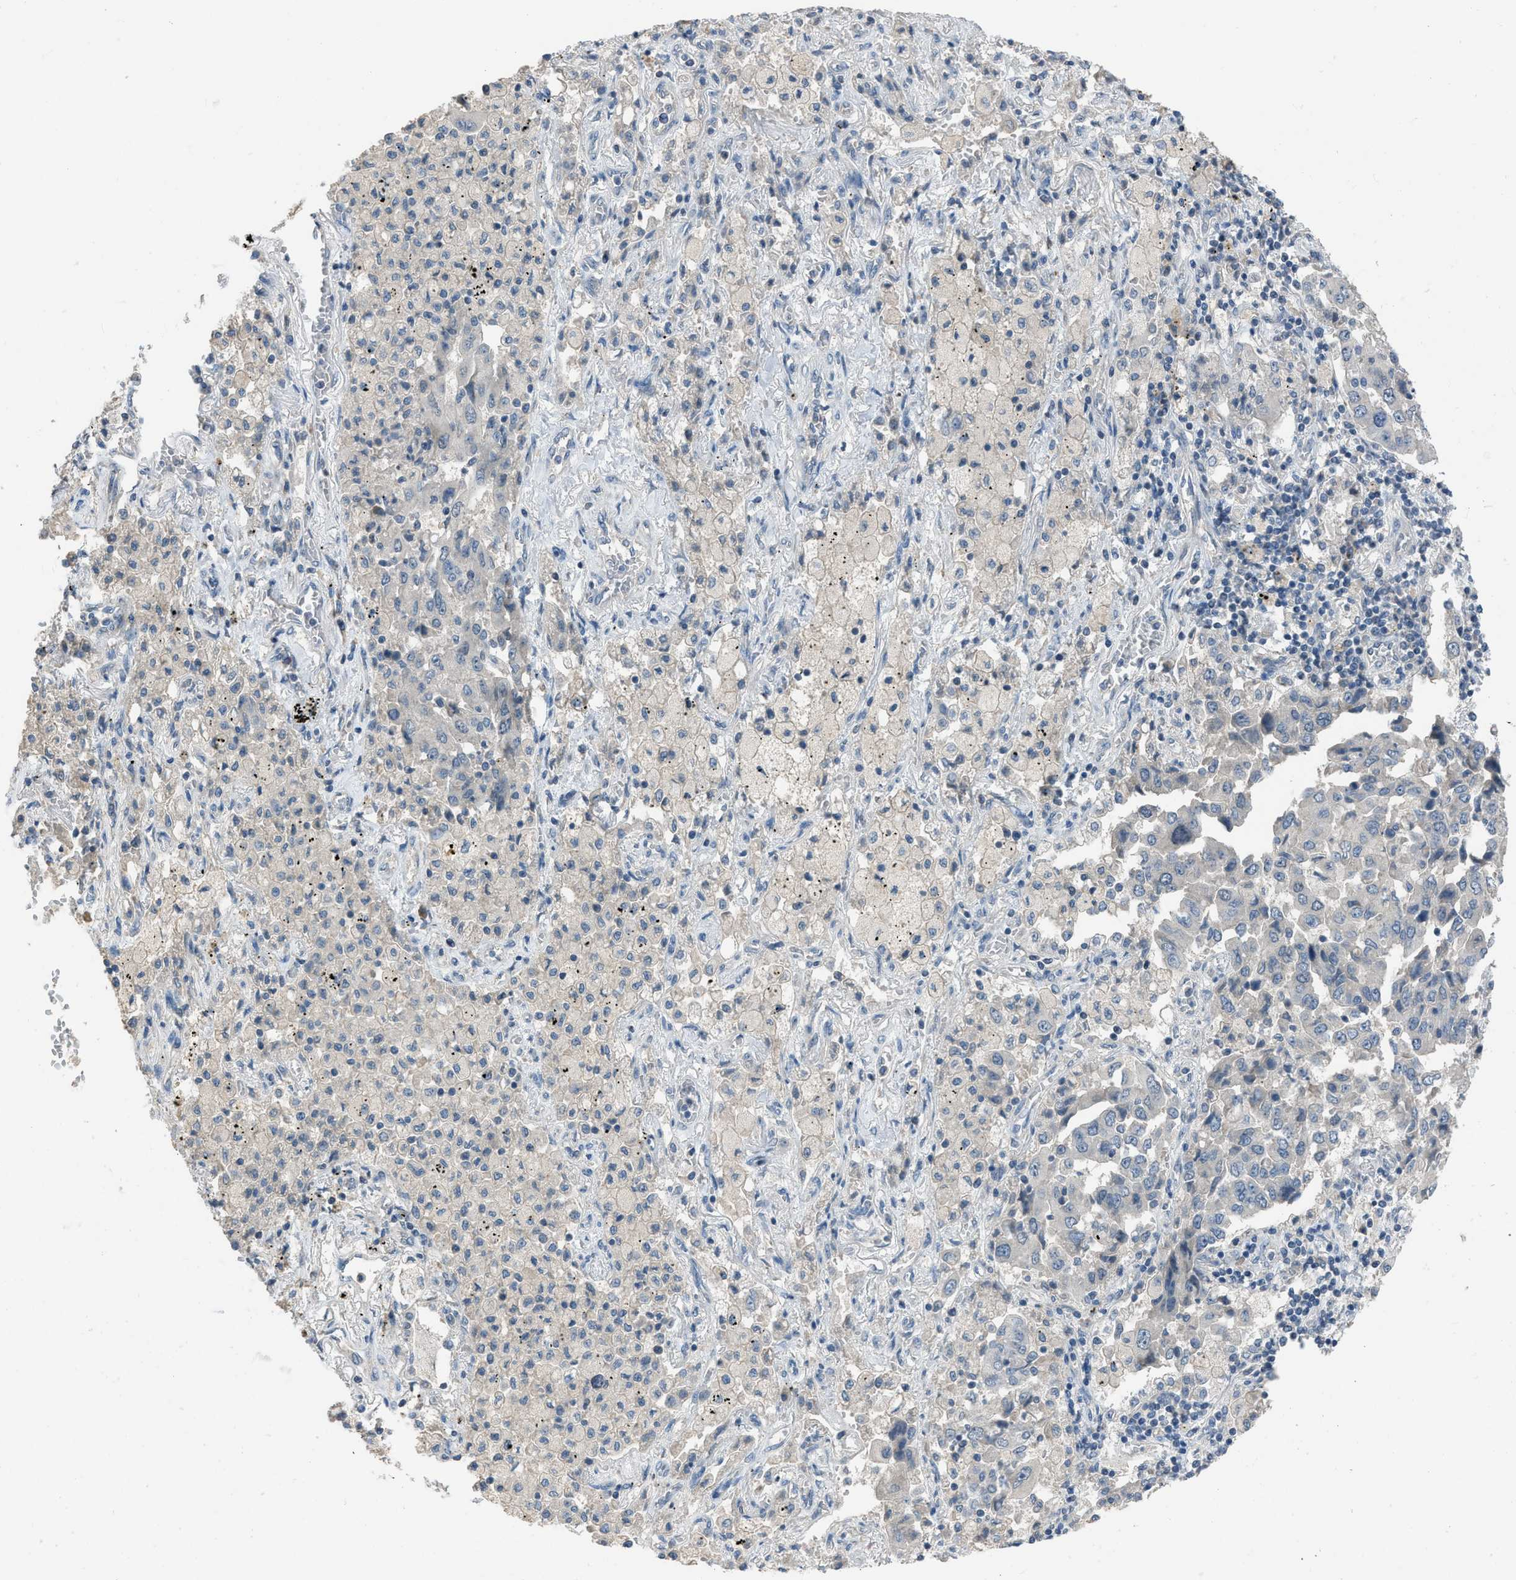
{"staining": {"intensity": "negative", "quantity": "none", "location": "none"}, "tissue": "lung cancer", "cell_type": "Tumor cells", "image_type": "cancer", "snomed": [{"axis": "morphology", "description": "Adenocarcinoma, NOS"}, {"axis": "topography", "description": "Lung"}], "caption": "Immunohistochemical staining of human lung cancer (adenocarcinoma) demonstrates no significant expression in tumor cells. (DAB immunohistochemistry visualized using brightfield microscopy, high magnification).", "gene": "MIS18A", "patient": {"sex": "female", "age": 65}}